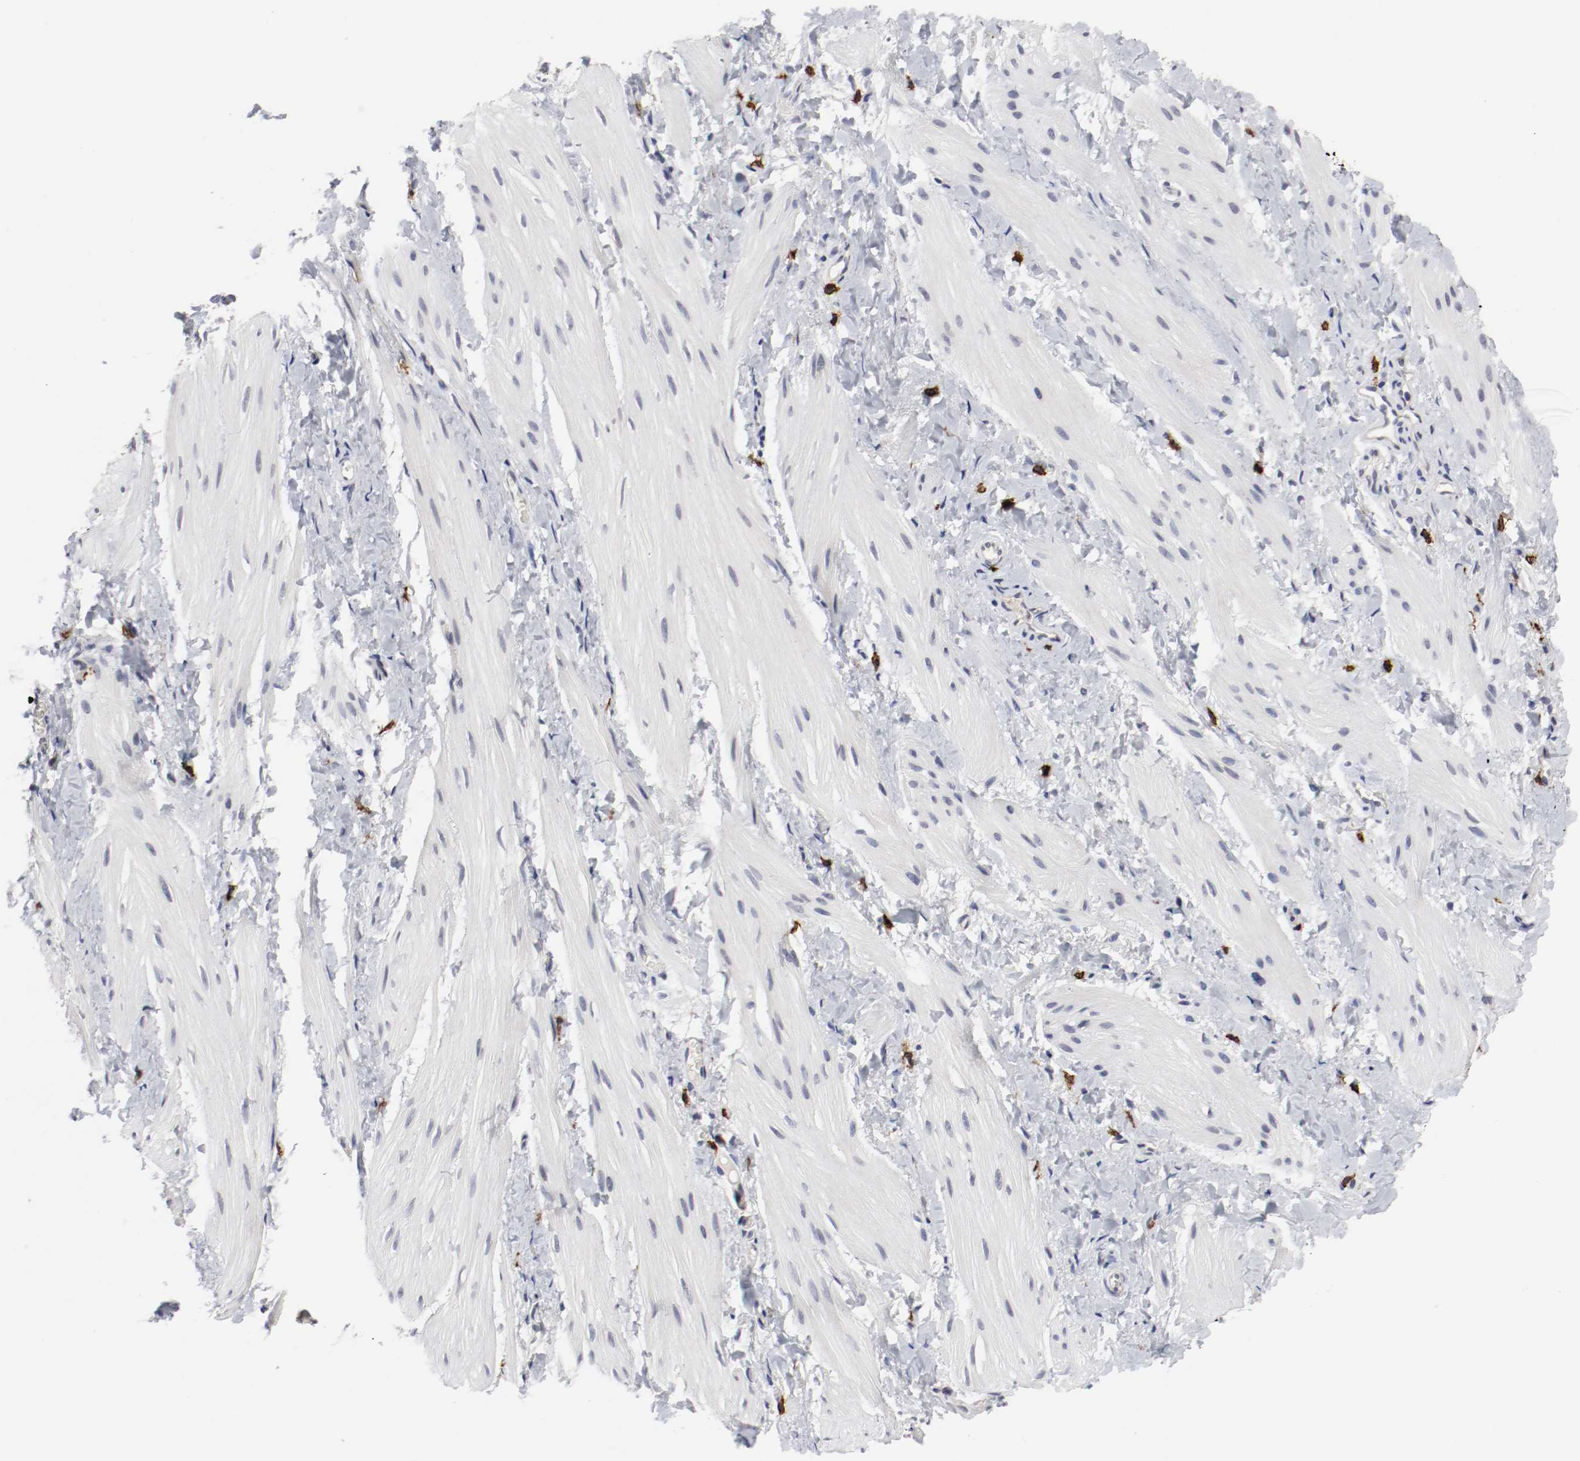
{"staining": {"intensity": "negative", "quantity": "none", "location": "none"}, "tissue": "smooth muscle", "cell_type": "Smooth muscle cells", "image_type": "normal", "snomed": [{"axis": "morphology", "description": "Normal tissue, NOS"}, {"axis": "topography", "description": "Smooth muscle"}], "caption": "The histopathology image shows no significant expression in smooth muscle cells of smooth muscle. Nuclei are stained in blue.", "gene": "KIT", "patient": {"sex": "male", "age": 16}}